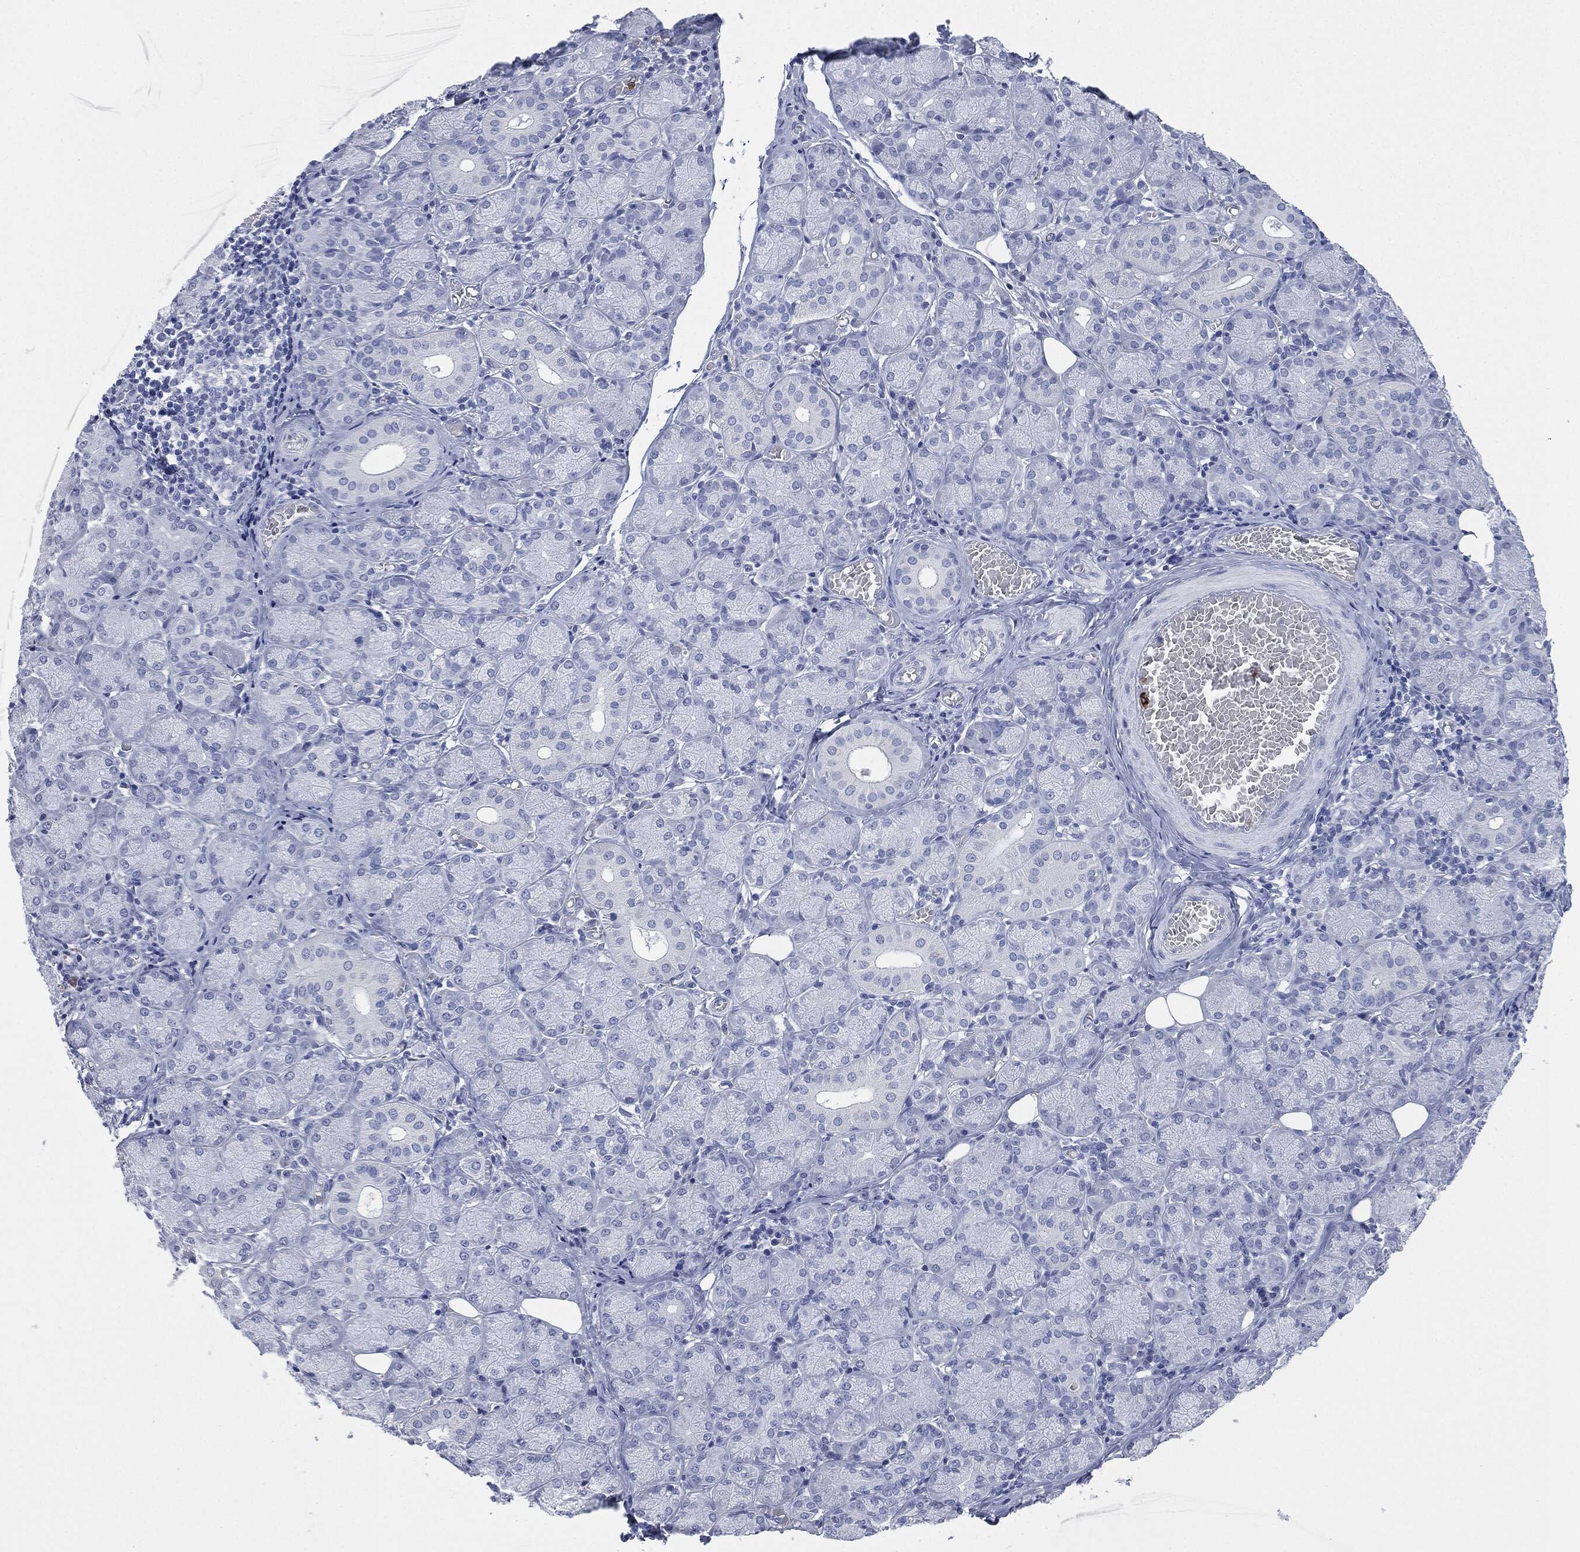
{"staining": {"intensity": "negative", "quantity": "none", "location": "none"}, "tissue": "salivary gland", "cell_type": "Glandular cells", "image_type": "normal", "snomed": [{"axis": "morphology", "description": "Normal tissue, NOS"}, {"axis": "topography", "description": "Salivary gland"}, {"axis": "topography", "description": "Peripheral nerve tissue"}], "caption": "Image shows no significant protein expression in glandular cells of normal salivary gland. The staining is performed using DAB (3,3'-diaminobenzidine) brown chromogen with nuclei counter-stained in using hematoxylin.", "gene": "CEACAM8", "patient": {"sex": "female", "age": 24}}